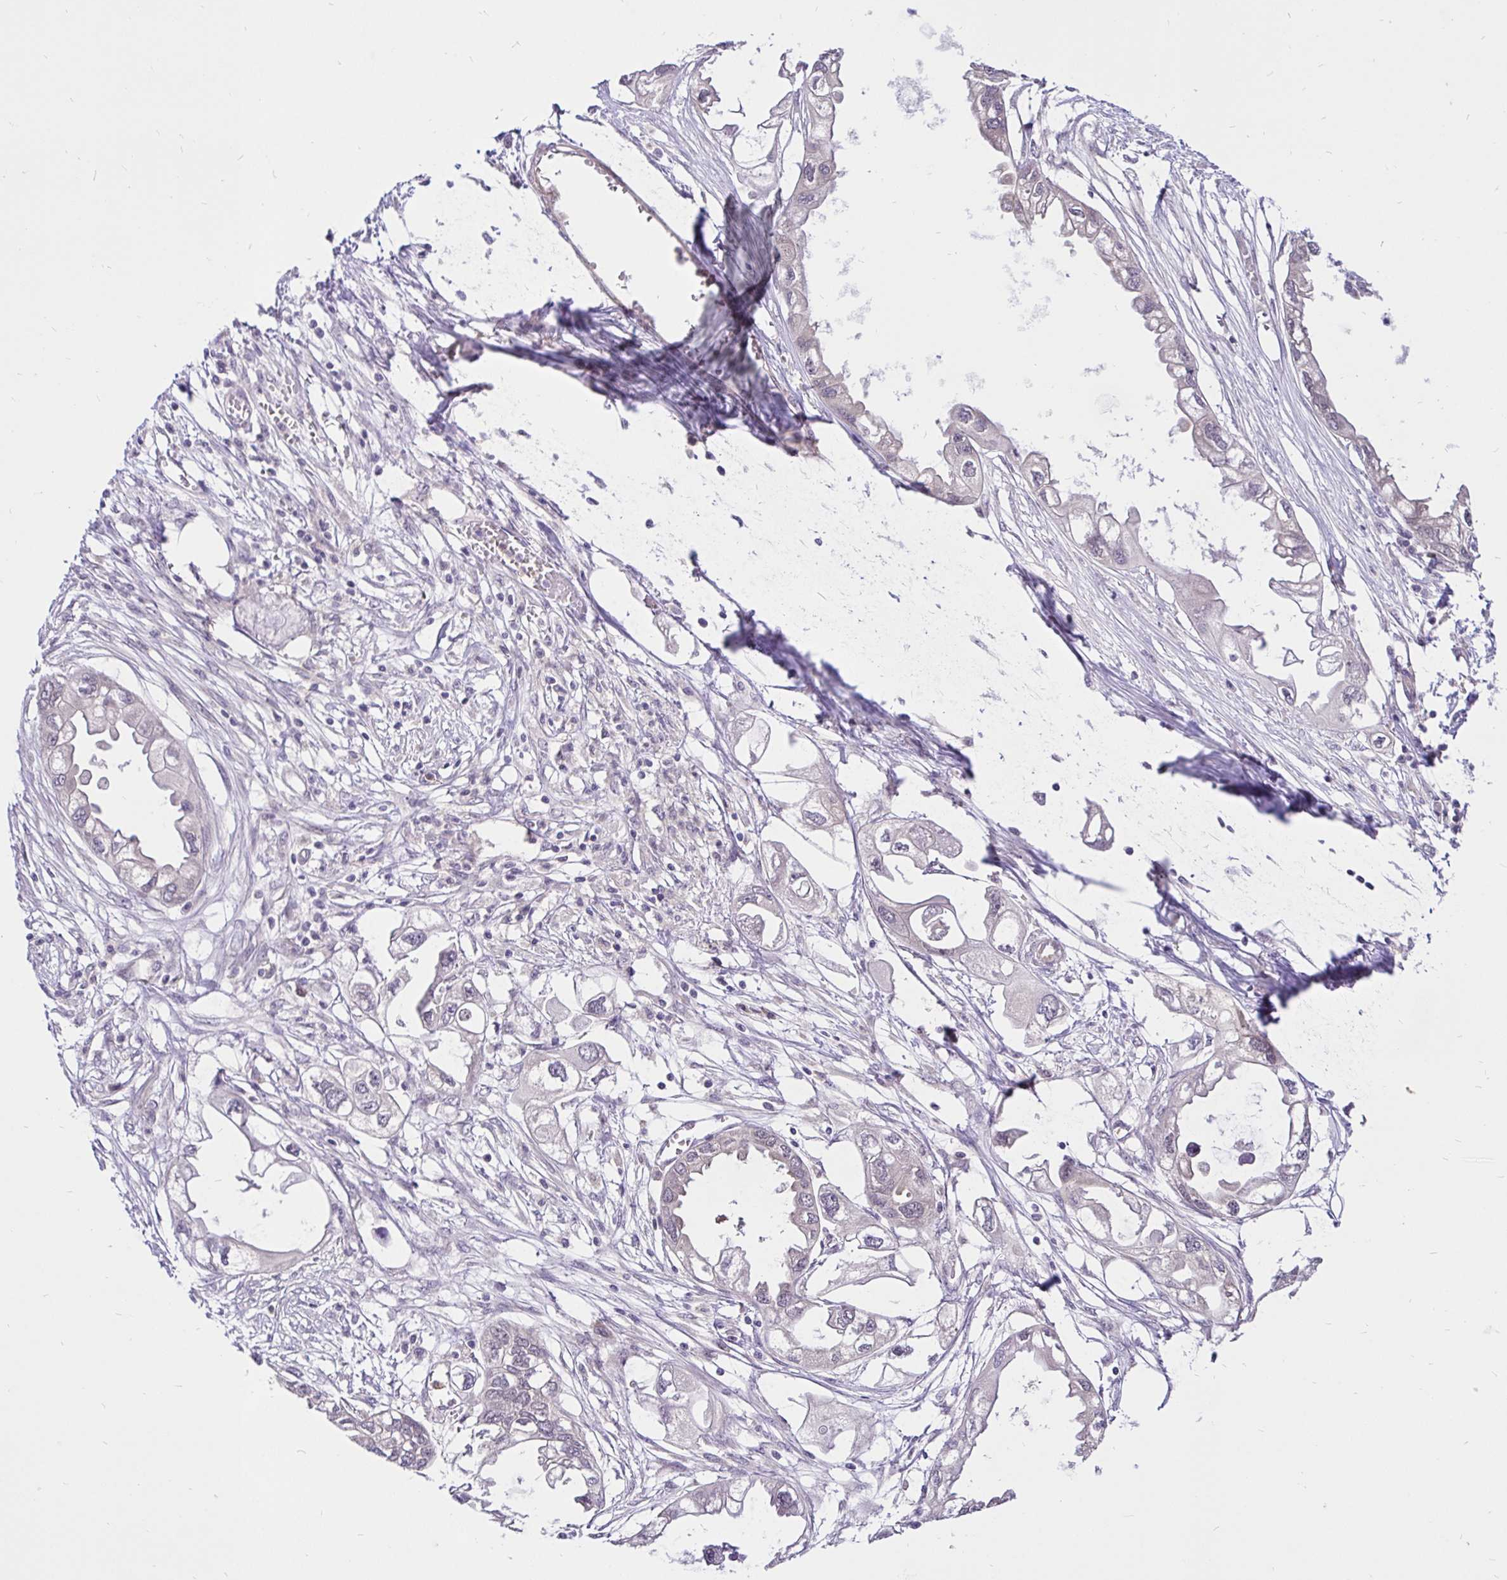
{"staining": {"intensity": "negative", "quantity": "none", "location": "none"}, "tissue": "endometrial cancer", "cell_type": "Tumor cells", "image_type": "cancer", "snomed": [{"axis": "morphology", "description": "Adenocarcinoma, NOS"}, {"axis": "morphology", "description": "Adenocarcinoma, metastatic, NOS"}, {"axis": "topography", "description": "Adipose tissue"}, {"axis": "topography", "description": "Endometrium"}], "caption": "Human endometrial metastatic adenocarcinoma stained for a protein using immunohistochemistry (IHC) shows no staining in tumor cells.", "gene": "UBE2M", "patient": {"sex": "female", "age": 67}}